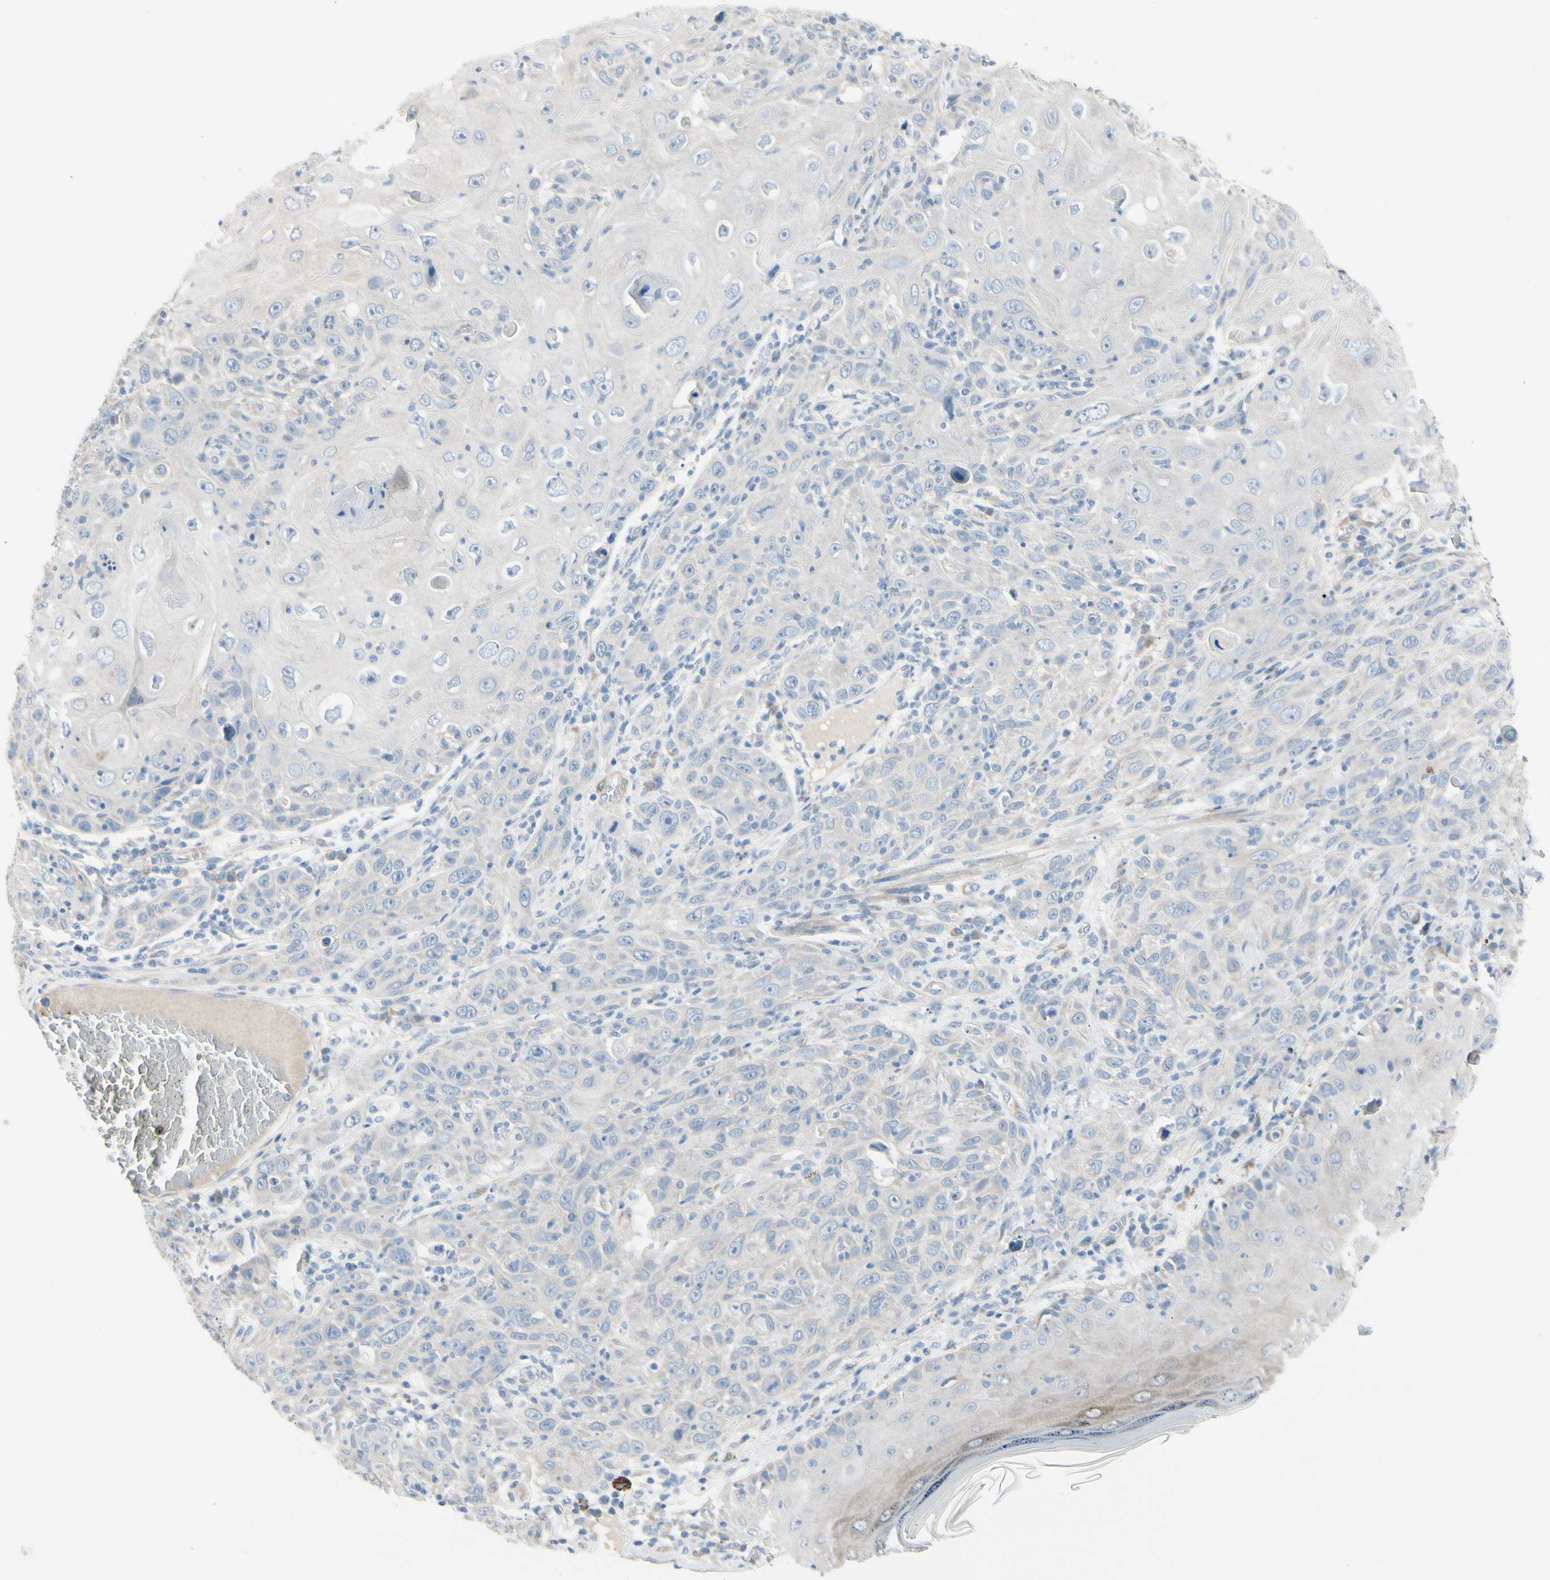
{"staining": {"intensity": "moderate", "quantity": "<25%", "location": "cytoplasmic/membranous"}, "tissue": "skin cancer", "cell_type": "Tumor cells", "image_type": "cancer", "snomed": [{"axis": "morphology", "description": "Squamous cell carcinoma, NOS"}, {"axis": "topography", "description": "Skin"}], "caption": "This is an image of immunohistochemistry staining of skin squamous cell carcinoma, which shows moderate staining in the cytoplasmic/membranous of tumor cells.", "gene": "MAP2", "patient": {"sex": "female", "age": 88}}